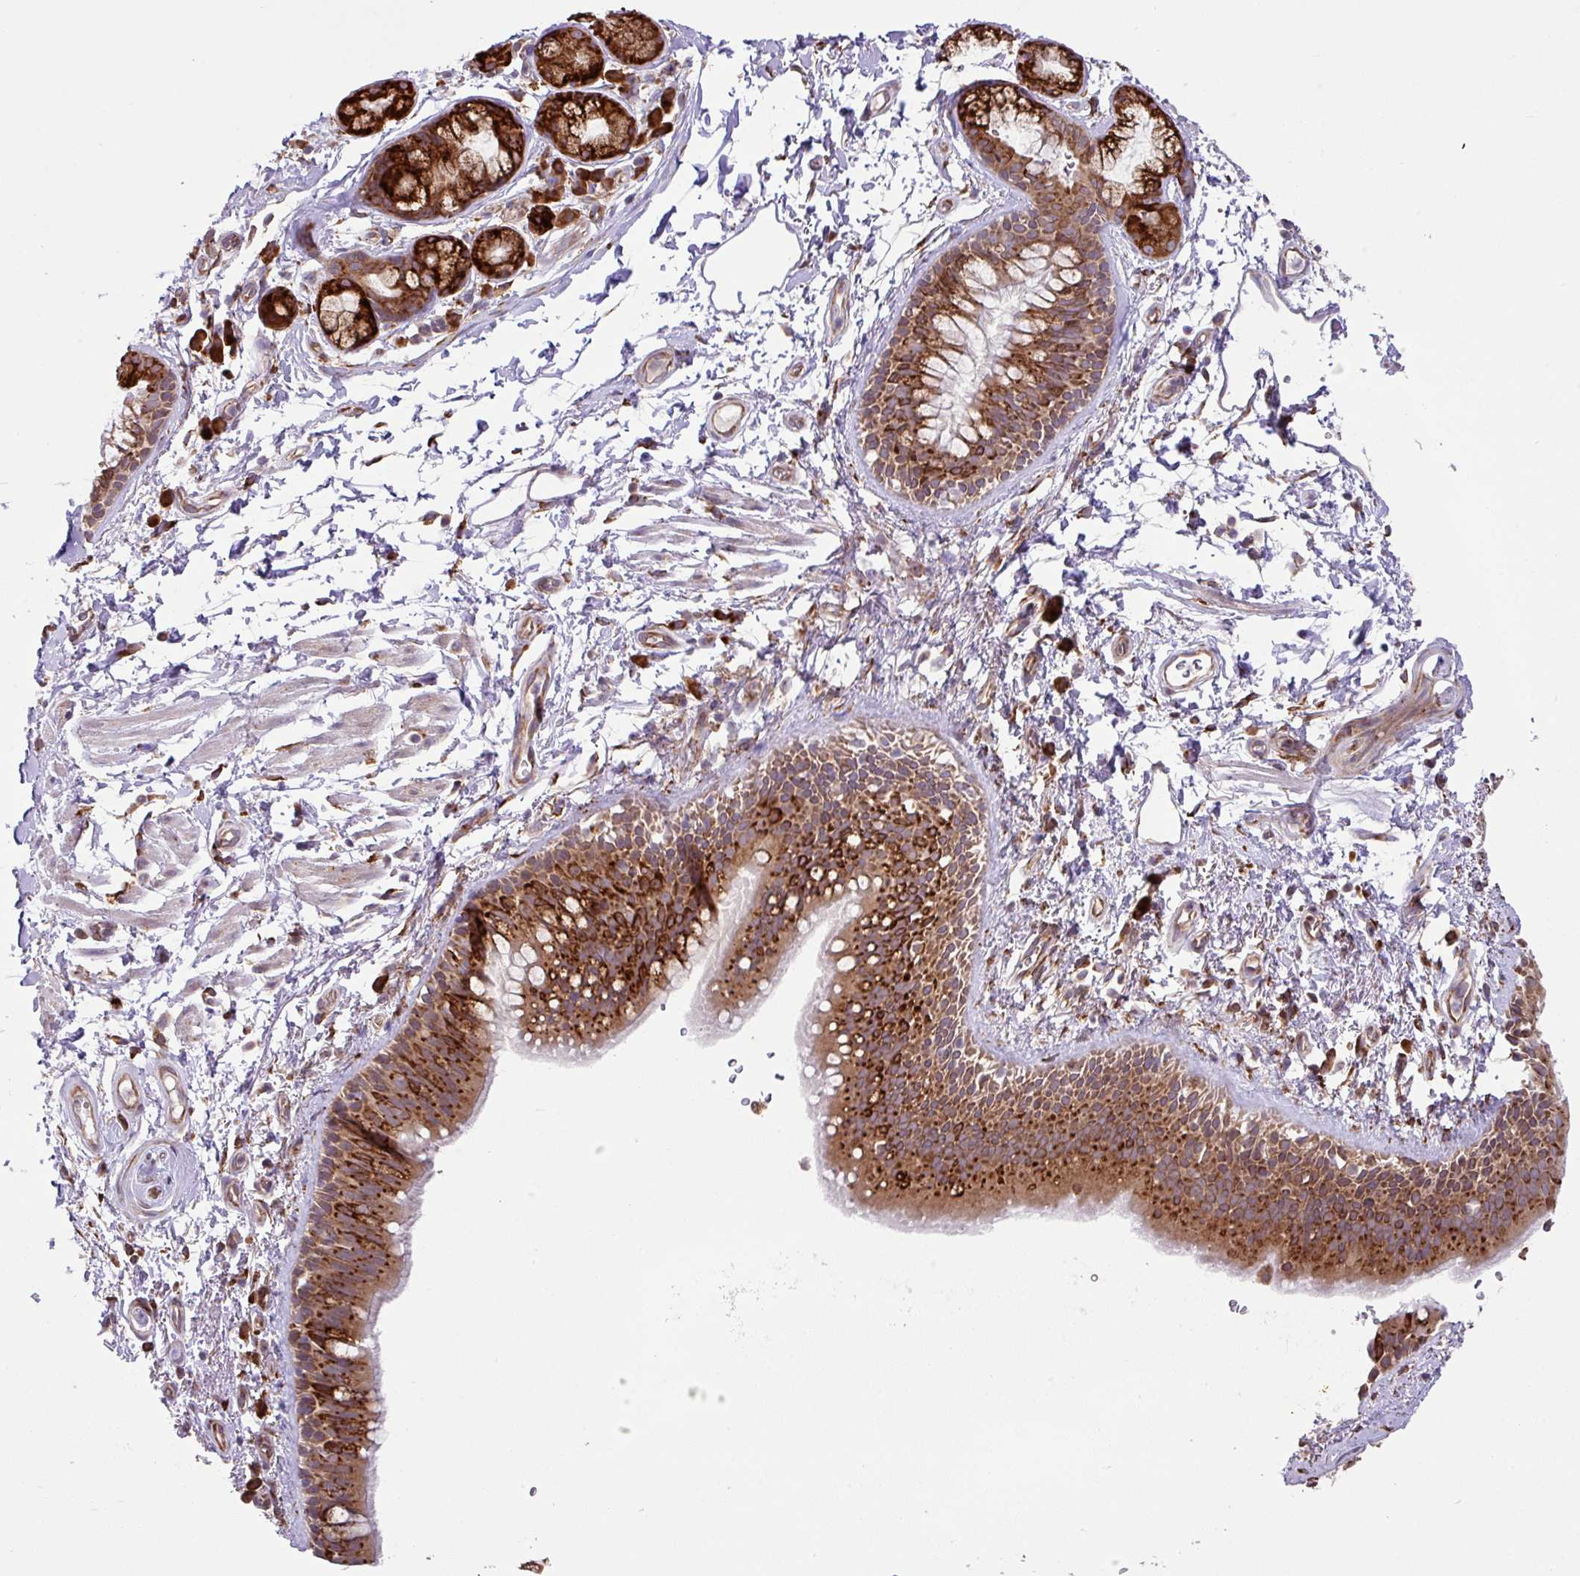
{"staining": {"intensity": "strong", "quantity": ">75%", "location": "cytoplasmic/membranous"}, "tissue": "bronchus", "cell_type": "Respiratory epithelial cells", "image_type": "normal", "snomed": [{"axis": "morphology", "description": "Normal tissue, NOS"}, {"axis": "morphology", "description": "Squamous cell carcinoma, NOS"}, {"axis": "topography", "description": "Bronchus"}, {"axis": "topography", "description": "Lung"}], "caption": "Immunohistochemical staining of unremarkable bronchus demonstrates strong cytoplasmic/membranous protein expression in approximately >75% of respiratory epithelial cells. (Brightfield microscopy of DAB IHC at high magnification).", "gene": "SLC39A7", "patient": {"sex": "female", "age": 70}}